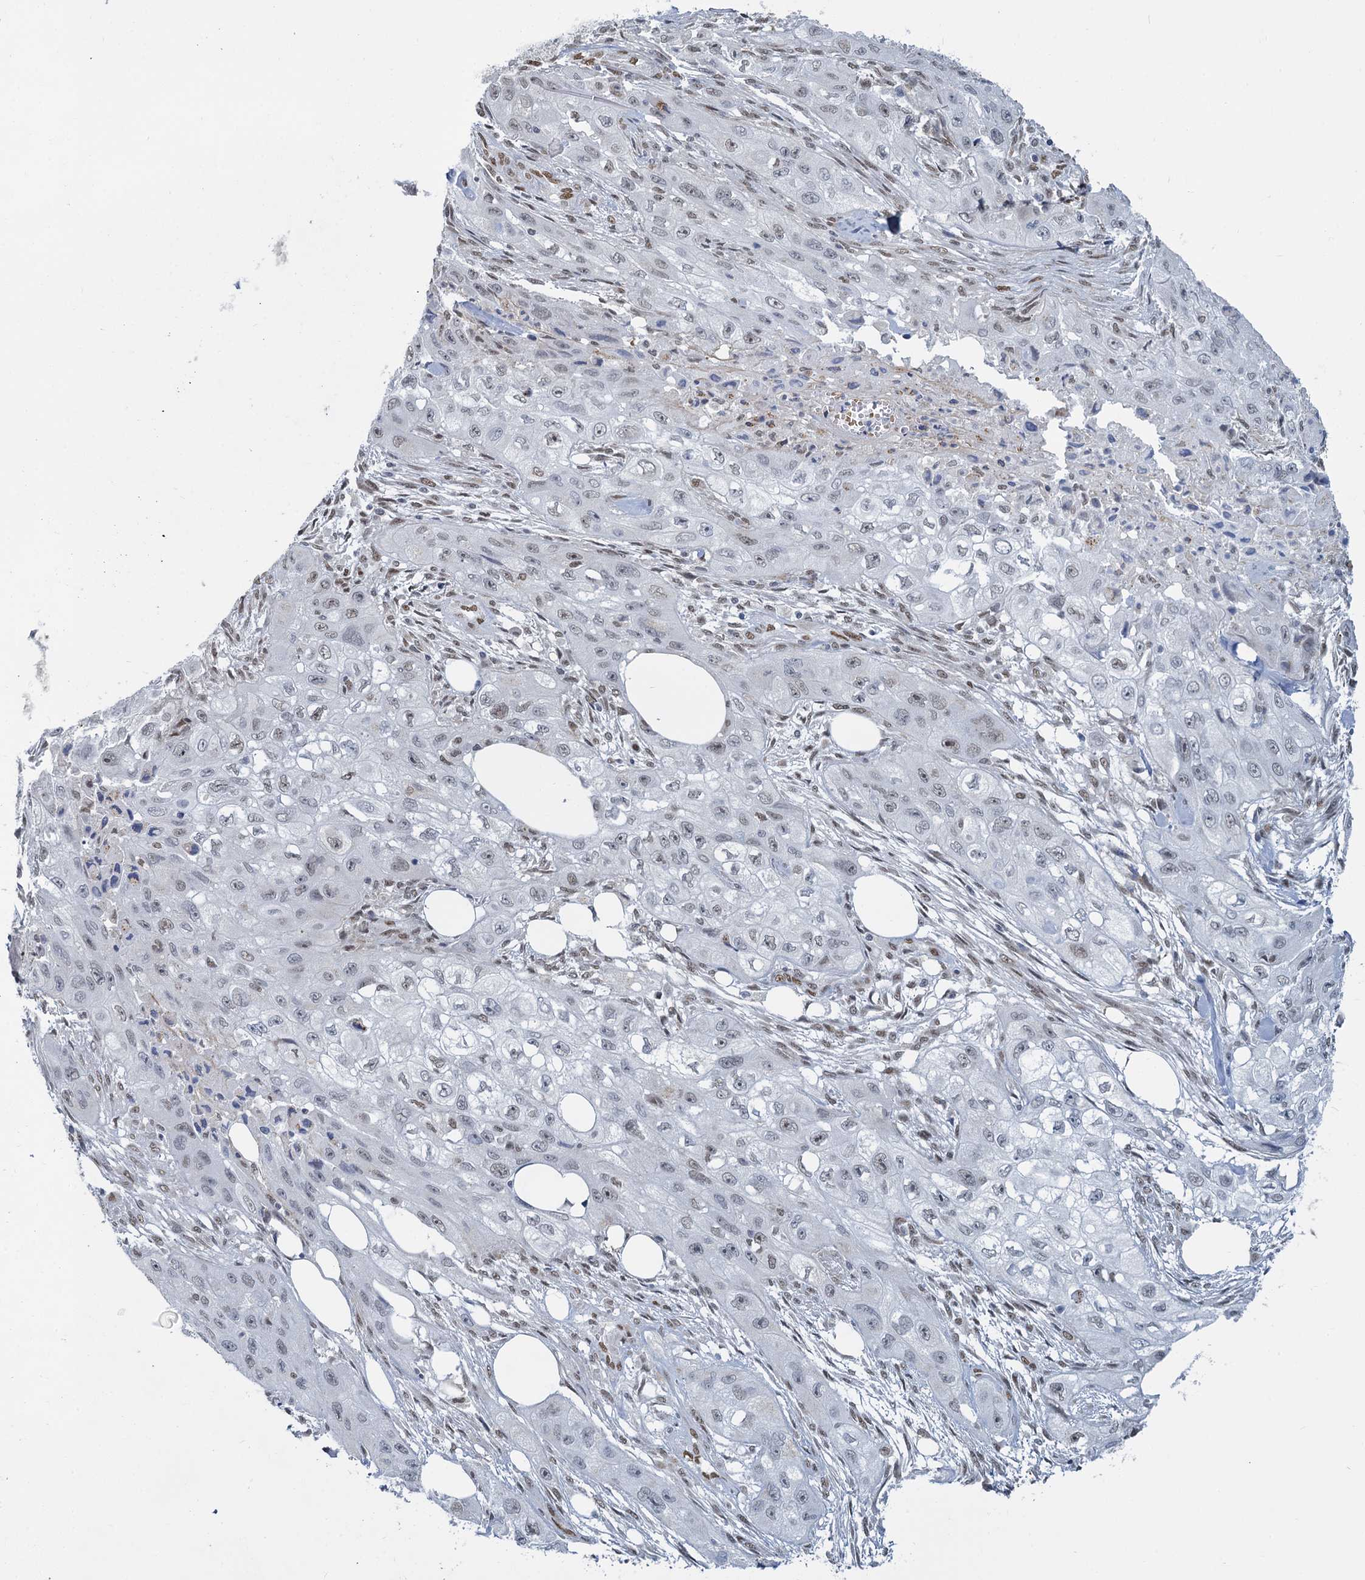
{"staining": {"intensity": "weak", "quantity": "<25%", "location": "nuclear"}, "tissue": "skin cancer", "cell_type": "Tumor cells", "image_type": "cancer", "snomed": [{"axis": "morphology", "description": "Squamous cell carcinoma, NOS"}, {"axis": "topography", "description": "Skin"}, {"axis": "topography", "description": "Subcutis"}], "caption": "Immunohistochemical staining of skin squamous cell carcinoma reveals no significant expression in tumor cells.", "gene": "RPRD1A", "patient": {"sex": "male", "age": 73}}